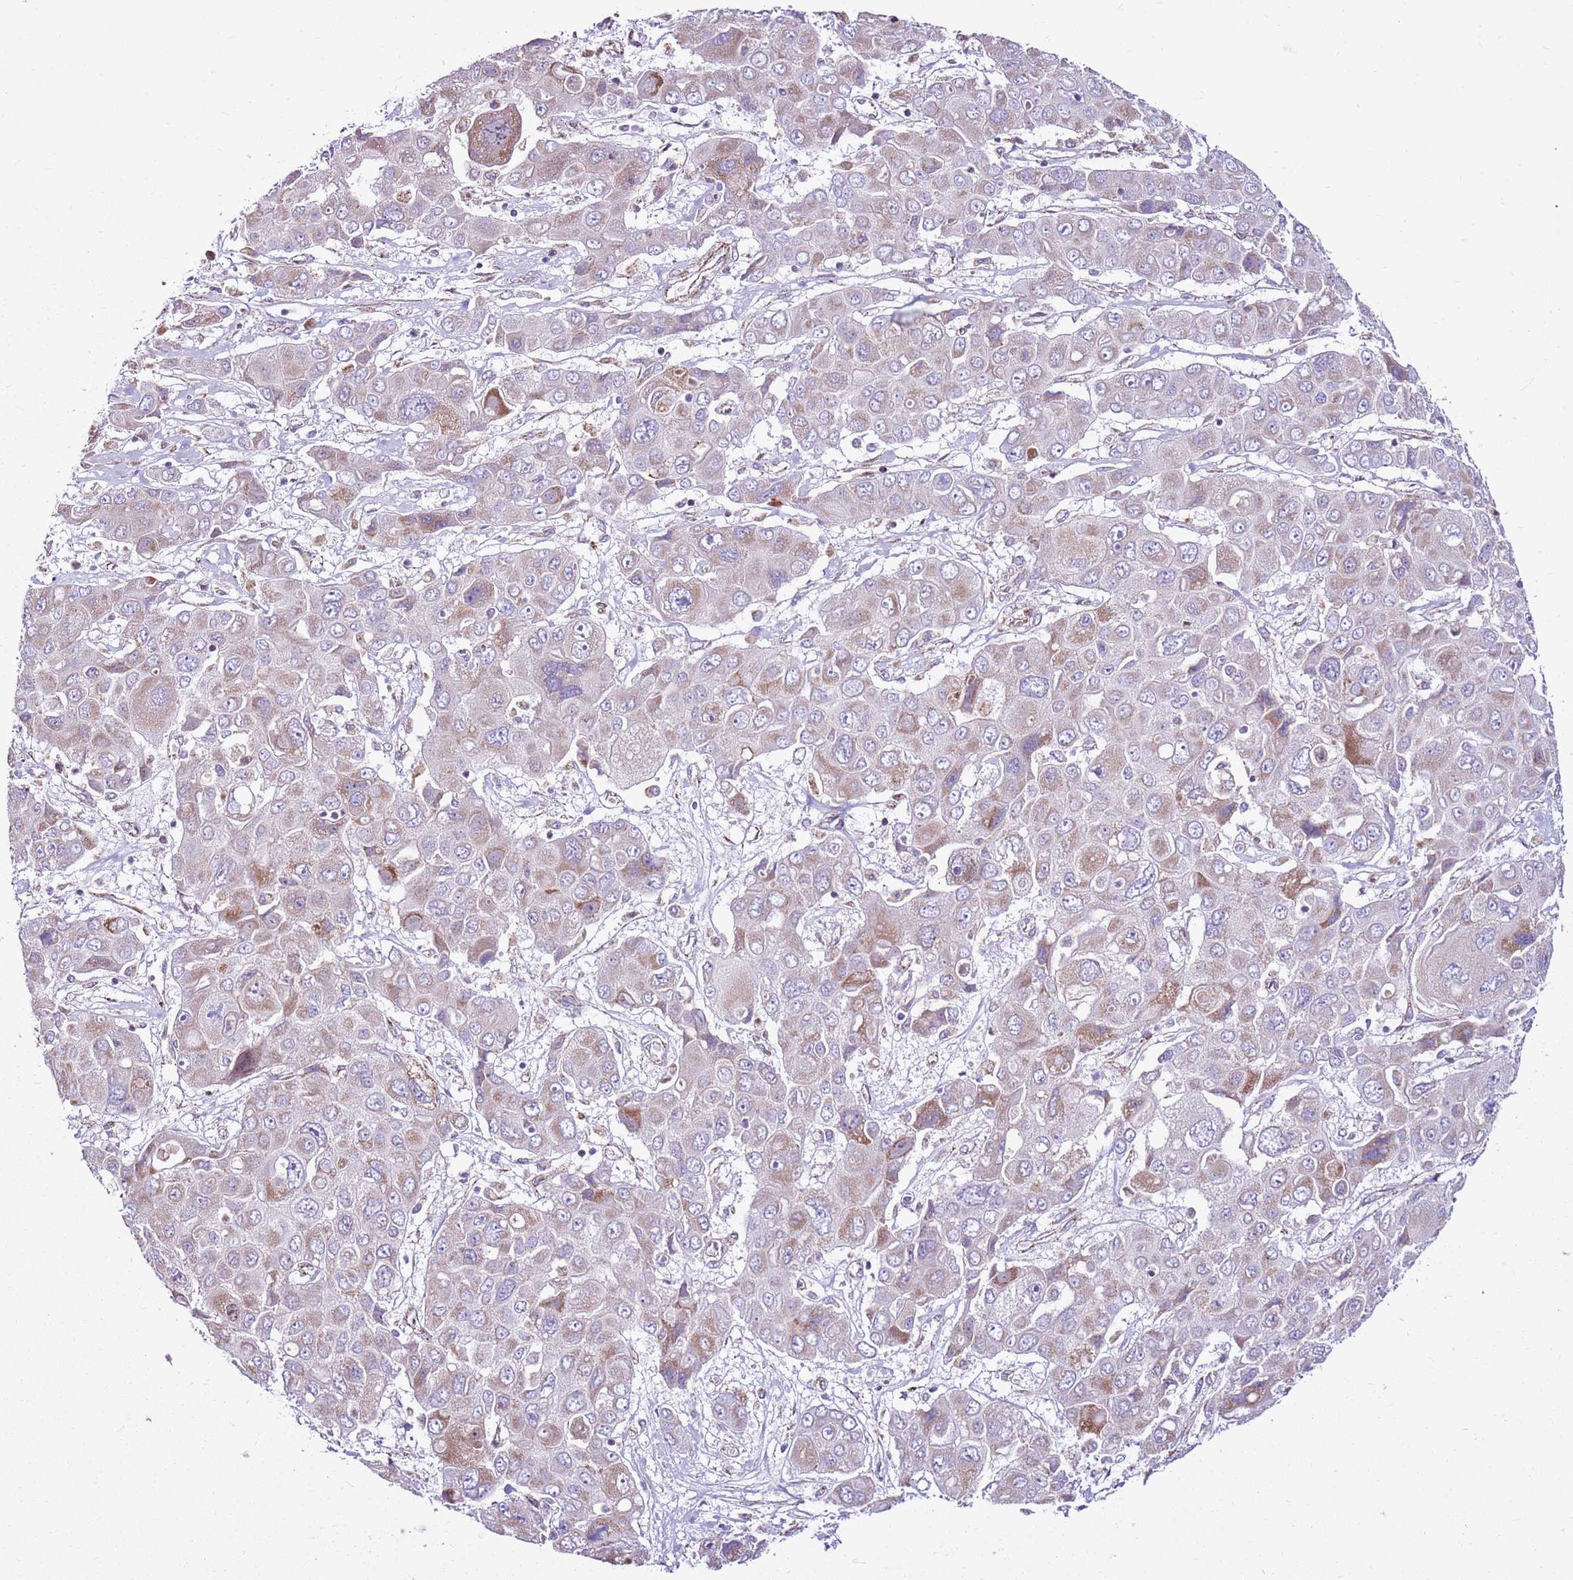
{"staining": {"intensity": "moderate", "quantity": "<25%", "location": "cytoplasmic/membranous"}, "tissue": "liver cancer", "cell_type": "Tumor cells", "image_type": "cancer", "snomed": [{"axis": "morphology", "description": "Cholangiocarcinoma"}, {"axis": "topography", "description": "Liver"}], "caption": "Cholangiocarcinoma (liver) stained with a protein marker displays moderate staining in tumor cells.", "gene": "HECTD4", "patient": {"sex": "male", "age": 67}}